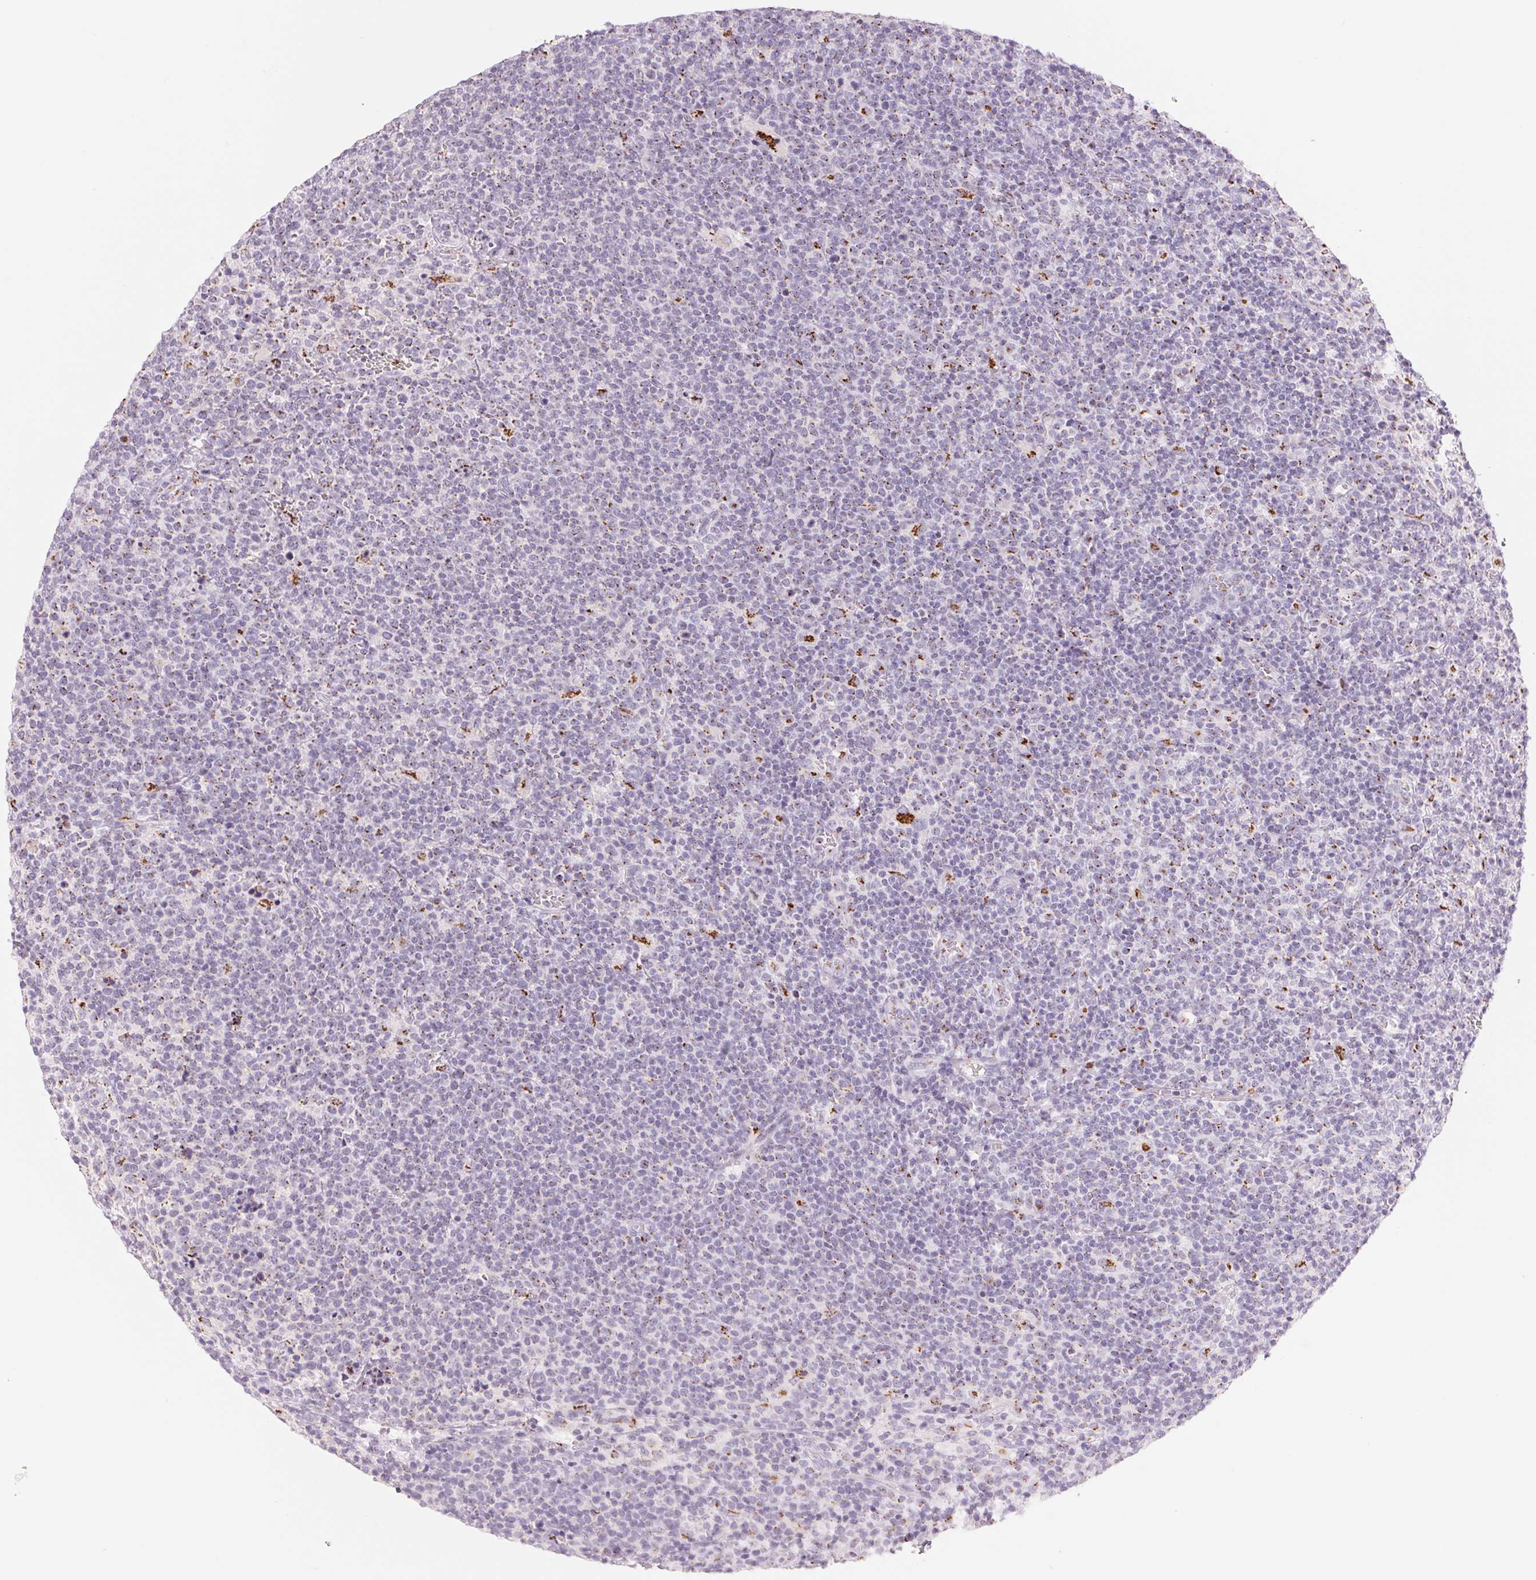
{"staining": {"intensity": "moderate", "quantity": "<25%", "location": "cytoplasmic/membranous"}, "tissue": "lymphoma", "cell_type": "Tumor cells", "image_type": "cancer", "snomed": [{"axis": "morphology", "description": "Malignant lymphoma, non-Hodgkin's type, High grade"}, {"axis": "topography", "description": "Lymph node"}], "caption": "An image showing moderate cytoplasmic/membranous expression in about <25% of tumor cells in lymphoma, as visualized by brown immunohistochemical staining.", "gene": "GALNT7", "patient": {"sex": "male", "age": 61}}